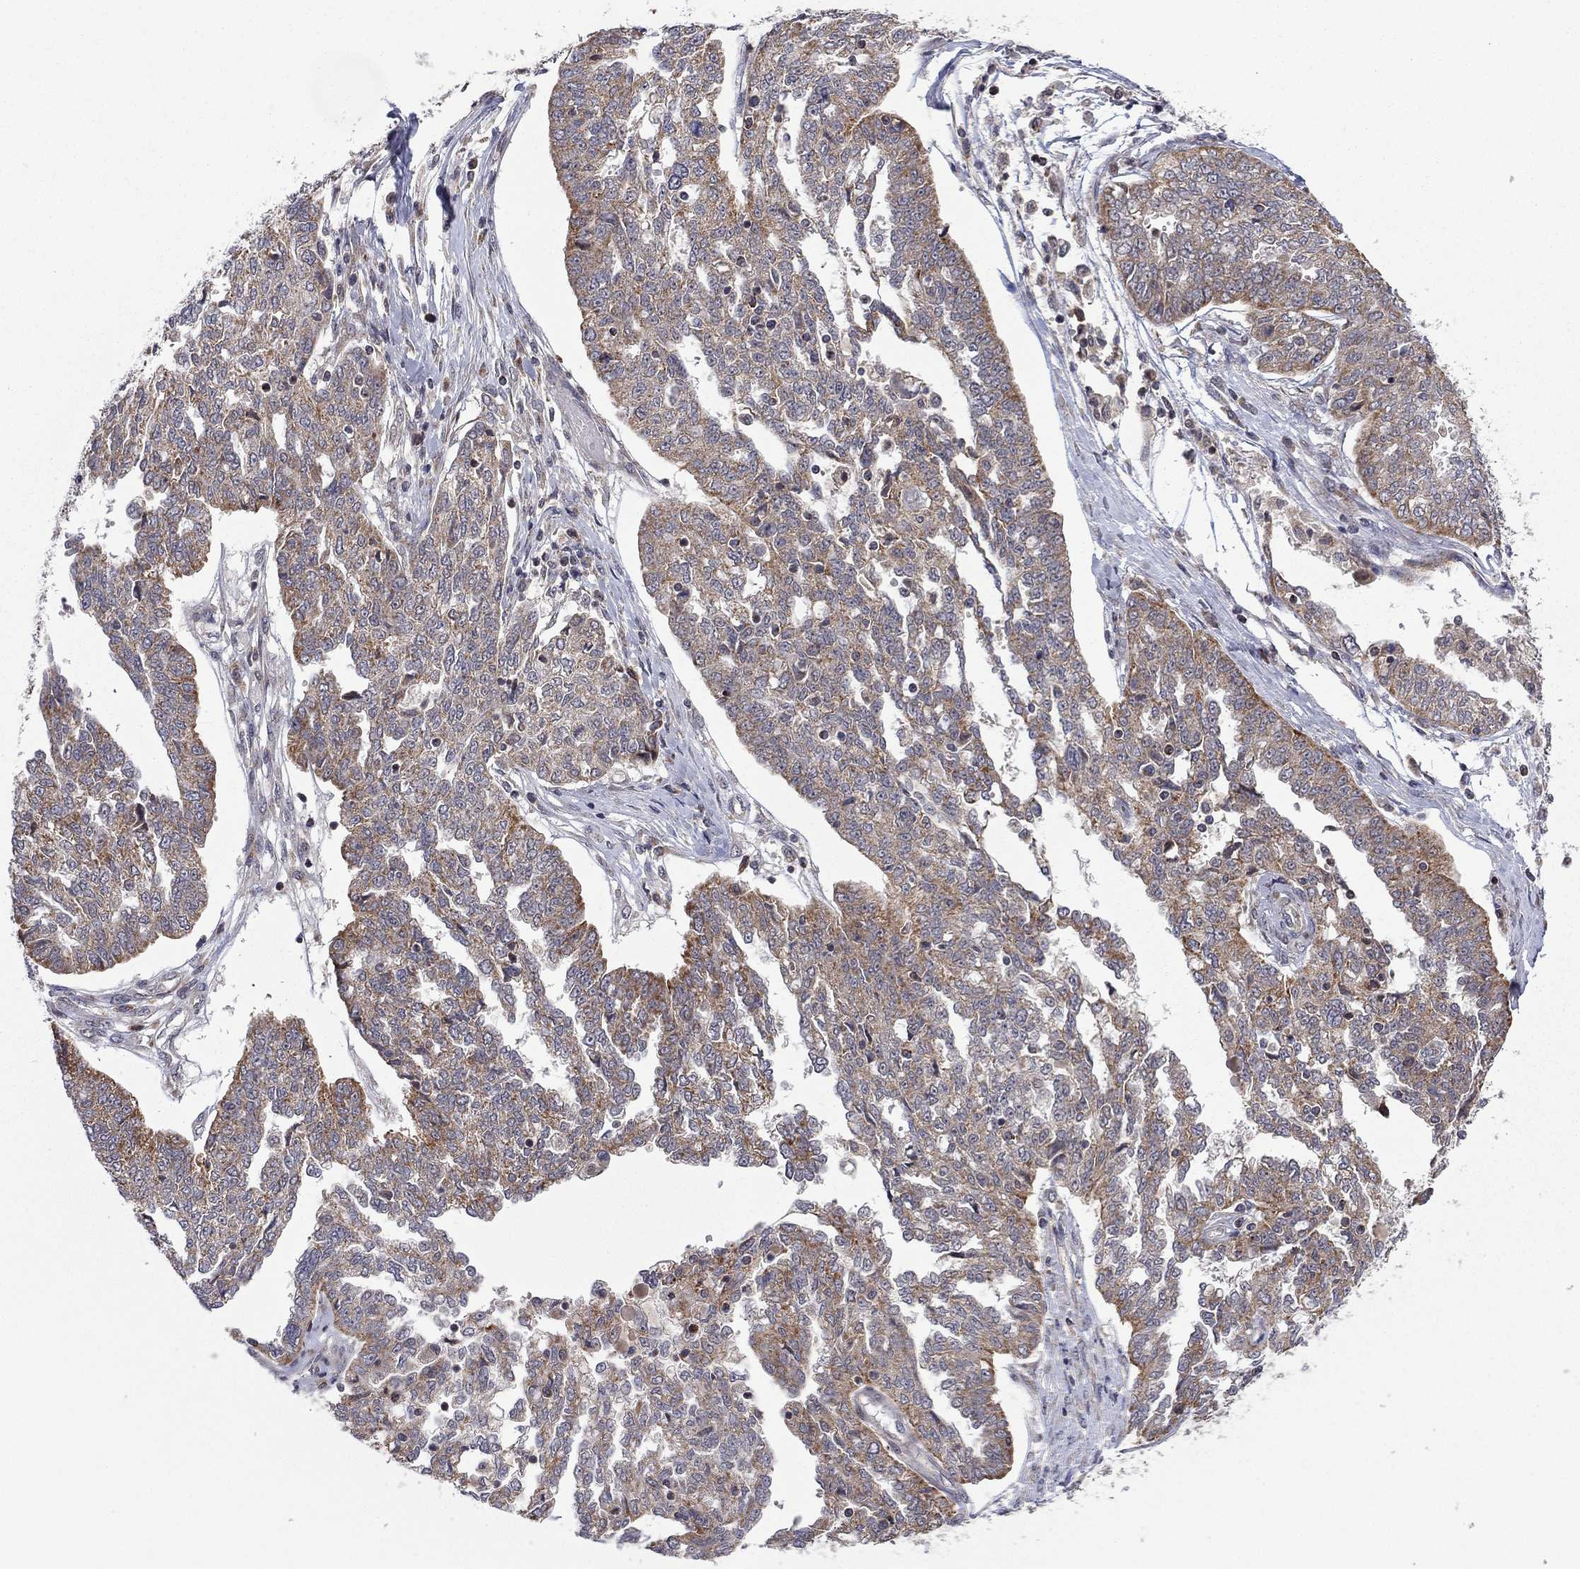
{"staining": {"intensity": "strong", "quantity": "<25%", "location": "cytoplasmic/membranous"}, "tissue": "ovarian cancer", "cell_type": "Tumor cells", "image_type": "cancer", "snomed": [{"axis": "morphology", "description": "Cystadenocarcinoma, serous, NOS"}, {"axis": "topography", "description": "Ovary"}], "caption": "Immunohistochemical staining of ovarian cancer demonstrates medium levels of strong cytoplasmic/membranous protein expression in approximately <25% of tumor cells. (DAB IHC, brown staining for protein, blue staining for nuclei).", "gene": "IDS", "patient": {"sex": "female", "age": 67}}